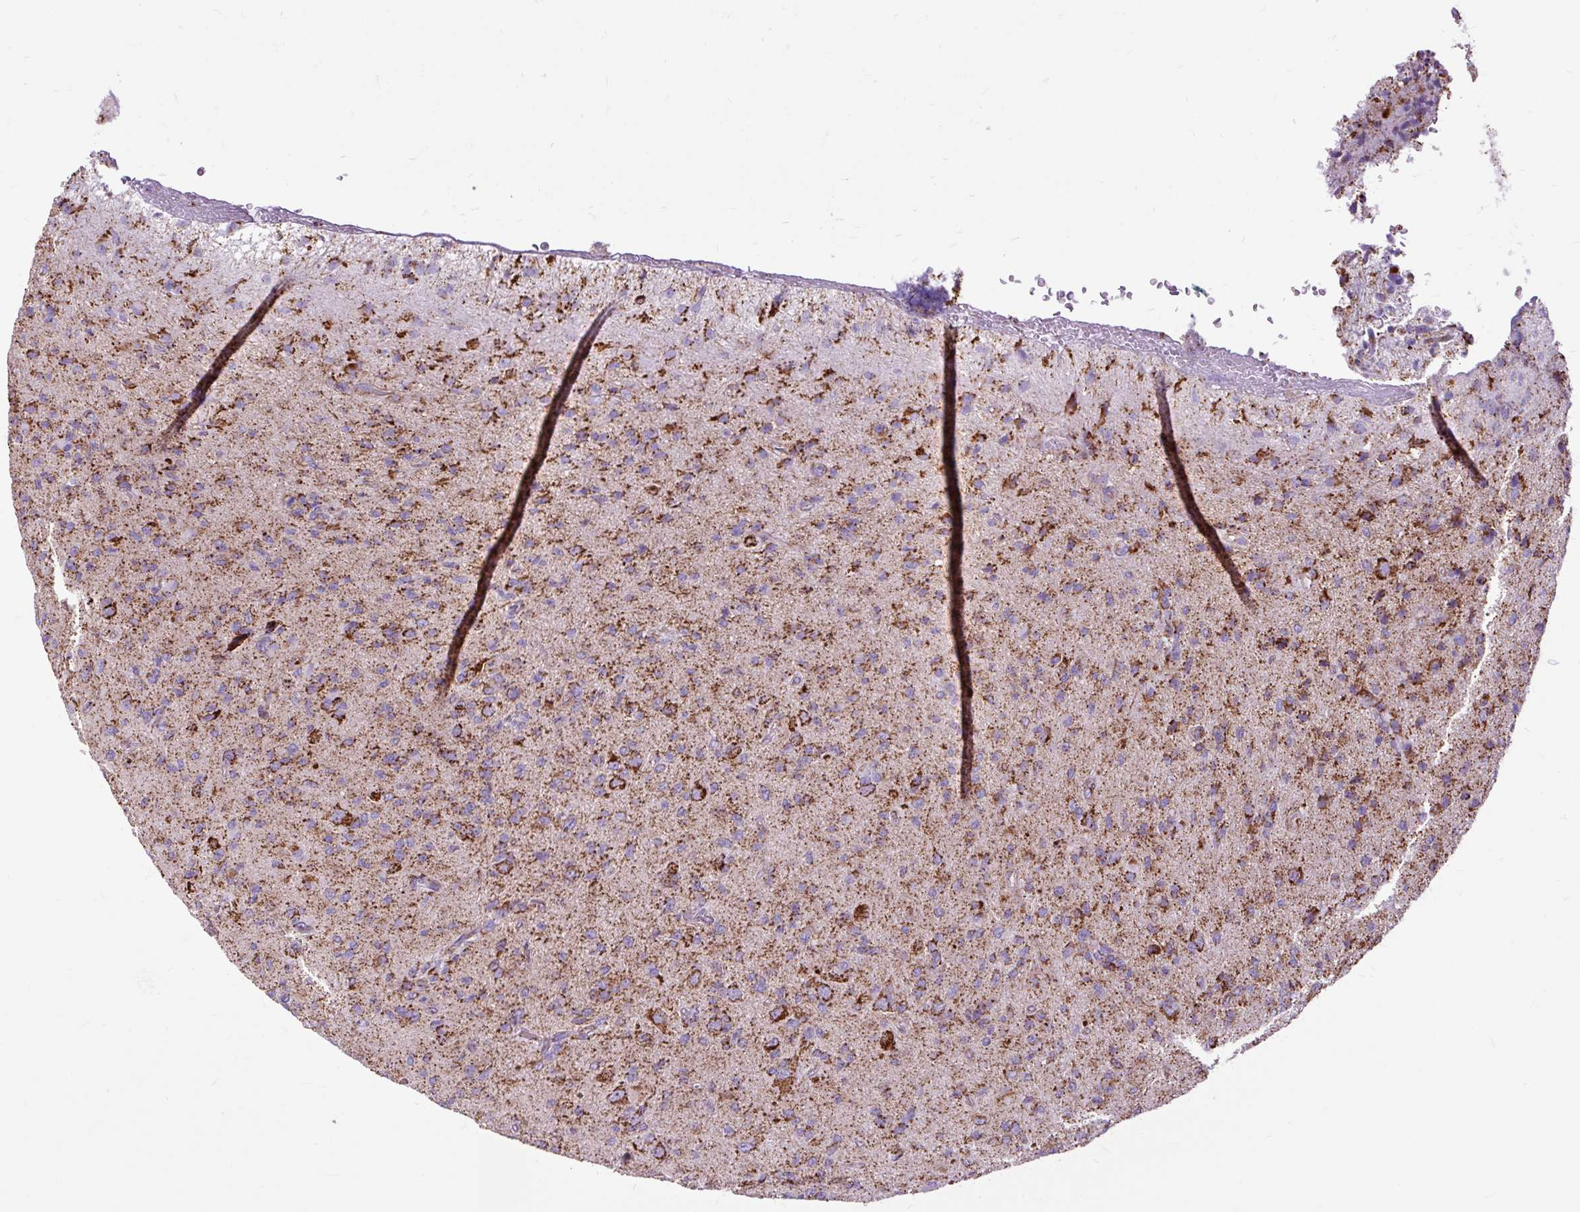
{"staining": {"intensity": "strong", "quantity": ">75%", "location": "cytoplasmic/membranous"}, "tissue": "glioma", "cell_type": "Tumor cells", "image_type": "cancer", "snomed": [{"axis": "morphology", "description": "Glioma, malignant, High grade"}, {"axis": "topography", "description": "Brain"}], "caption": "Malignant high-grade glioma stained with immunohistochemistry displays strong cytoplasmic/membranous staining in approximately >75% of tumor cells. Using DAB (brown) and hematoxylin (blue) stains, captured at high magnification using brightfield microscopy.", "gene": "DLAT", "patient": {"sex": "male", "age": 36}}